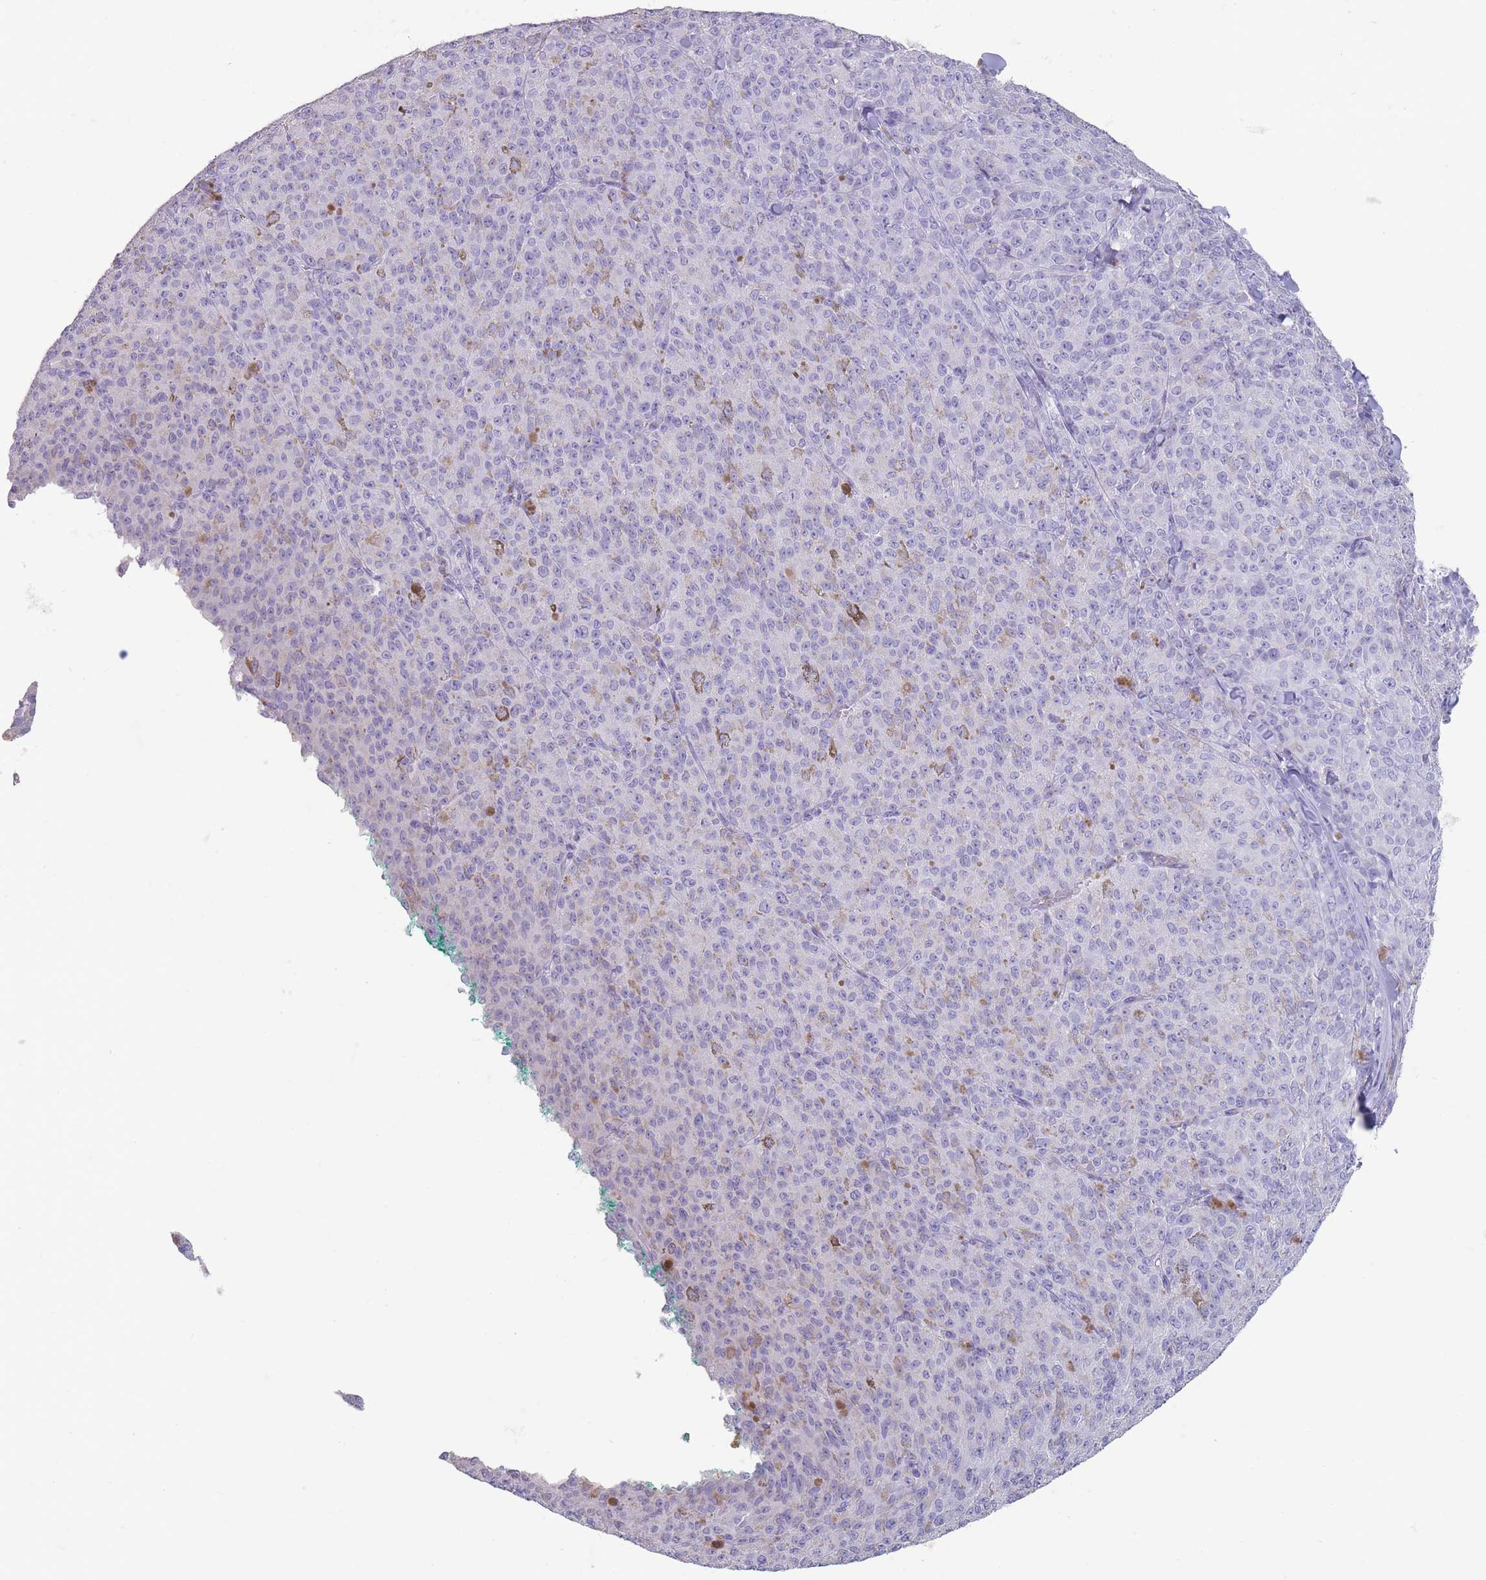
{"staining": {"intensity": "negative", "quantity": "none", "location": "none"}, "tissue": "melanoma", "cell_type": "Tumor cells", "image_type": "cancer", "snomed": [{"axis": "morphology", "description": "Malignant melanoma, NOS"}, {"axis": "topography", "description": "Skin"}], "caption": "Immunohistochemistry photomicrograph of human malignant melanoma stained for a protein (brown), which demonstrates no staining in tumor cells.", "gene": "RHBG", "patient": {"sex": "female", "age": 52}}